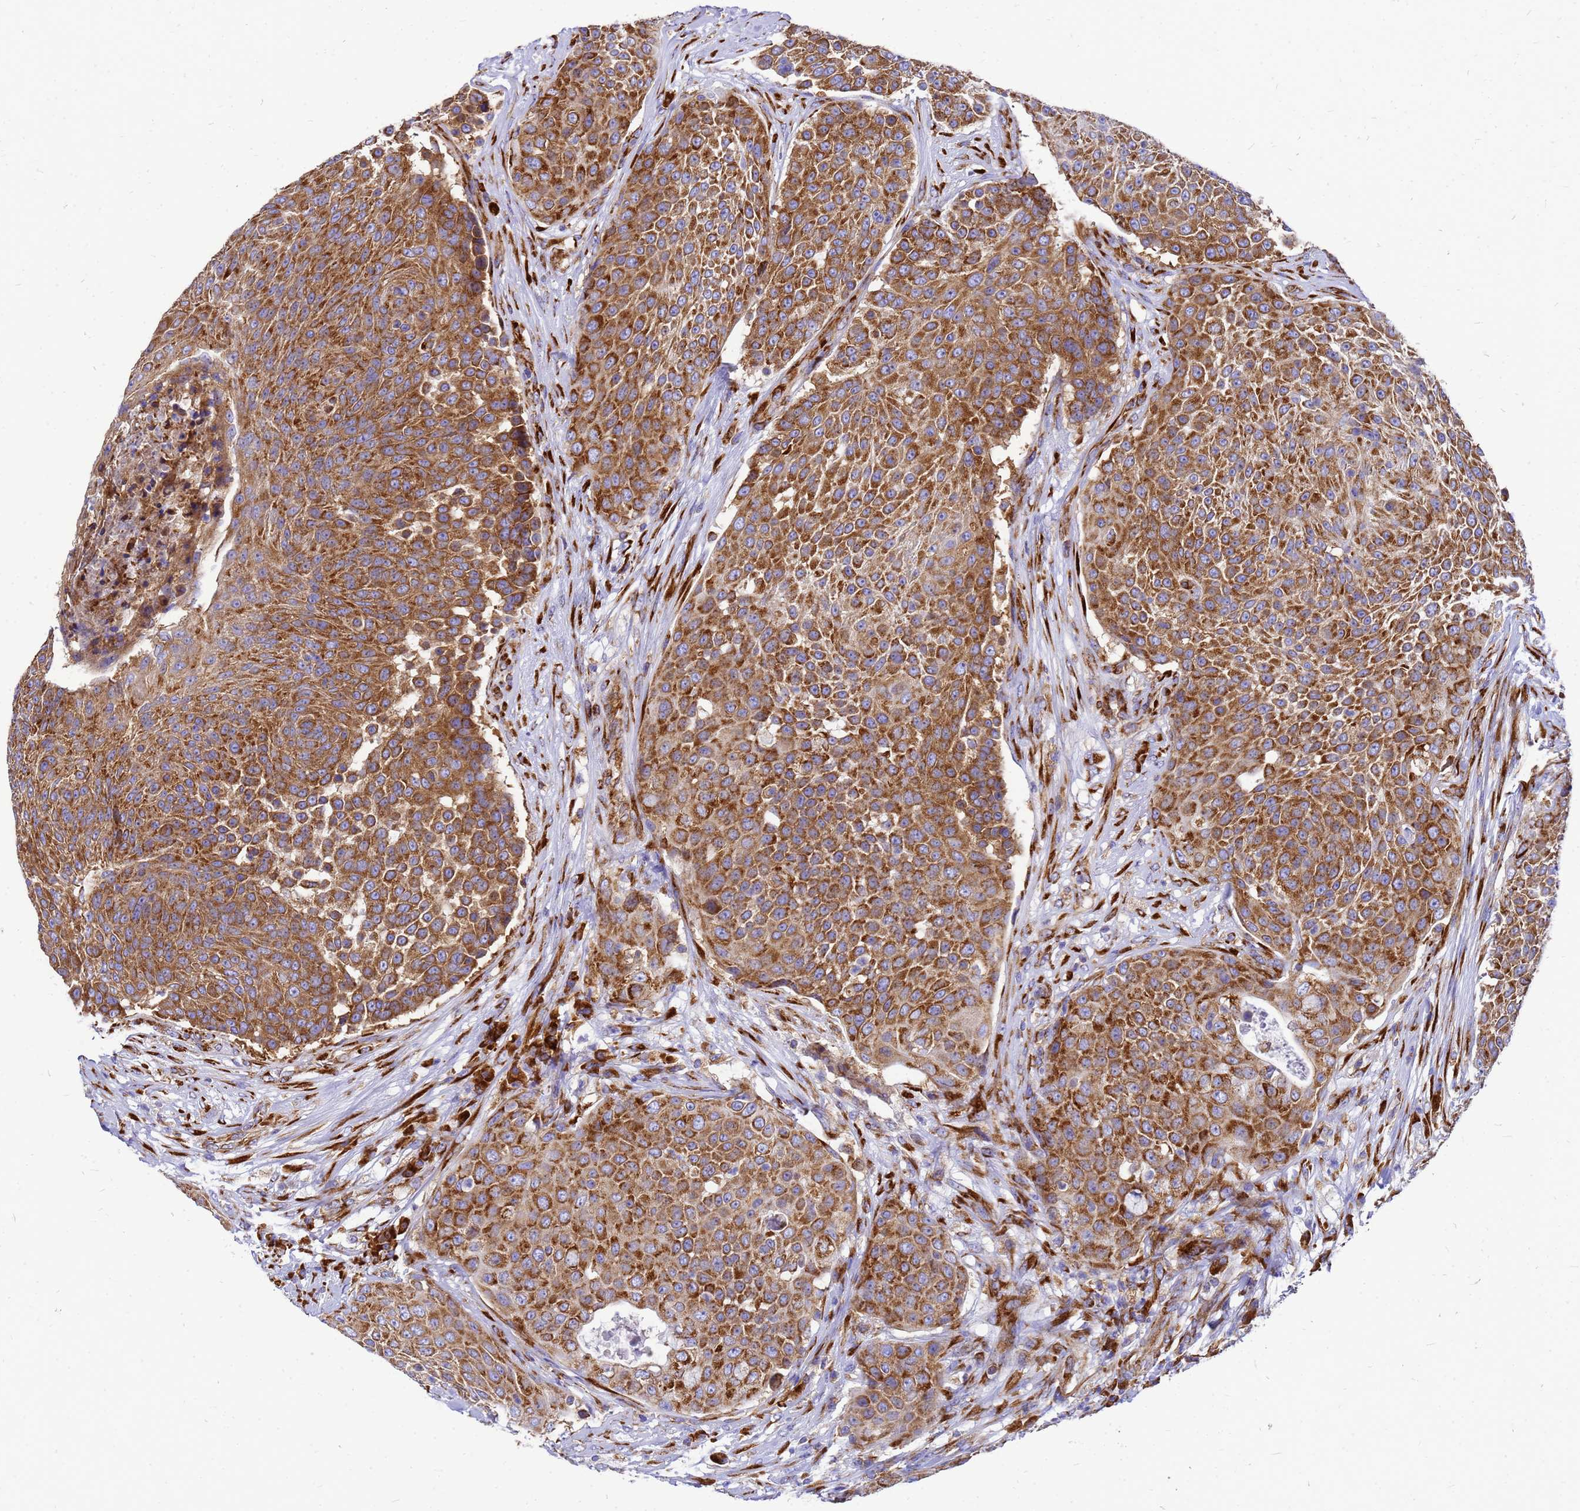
{"staining": {"intensity": "strong", "quantity": ">75%", "location": "cytoplasmic/membranous"}, "tissue": "urothelial cancer", "cell_type": "Tumor cells", "image_type": "cancer", "snomed": [{"axis": "morphology", "description": "Urothelial carcinoma, High grade"}, {"axis": "topography", "description": "Urinary bladder"}], "caption": "Strong cytoplasmic/membranous protein staining is seen in about >75% of tumor cells in high-grade urothelial carcinoma. The protein is stained brown, and the nuclei are stained in blue (DAB (3,3'-diaminobenzidine) IHC with brightfield microscopy, high magnification).", "gene": "EEF1D", "patient": {"sex": "female", "age": 63}}